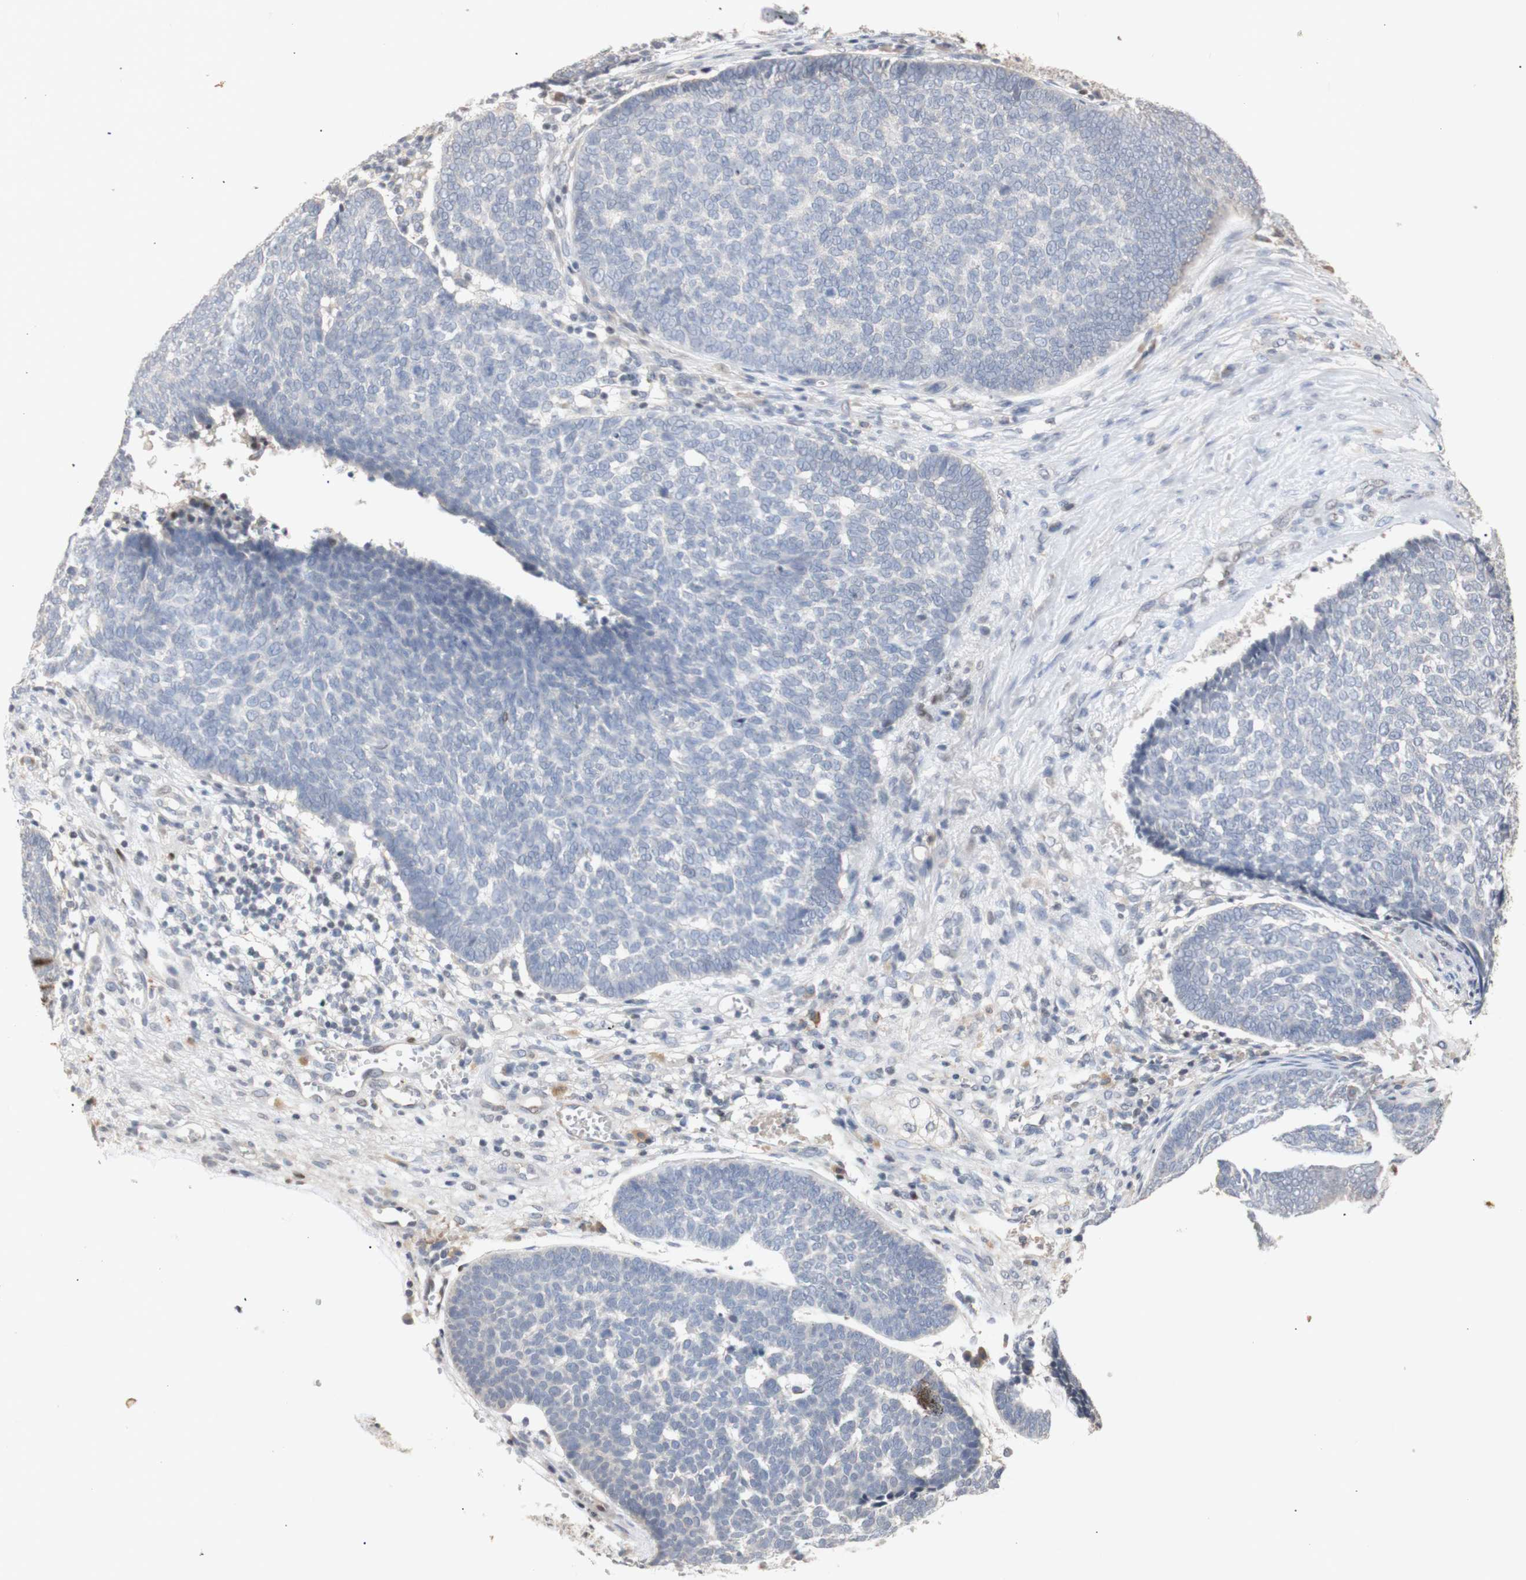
{"staining": {"intensity": "negative", "quantity": "none", "location": "none"}, "tissue": "skin cancer", "cell_type": "Tumor cells", "image_type": "cancer", "snomed": [{"axis": "morphology", "description": "Basal cell carcinoma"}, {"axis": "topography", "description": "Skin"}], "caption": "Skin cancer was stained to show a protein in brown. There is no significant expression in tumor cells.", "gene": "FOSB", "patient": {"sex": "male", "age": 84}}